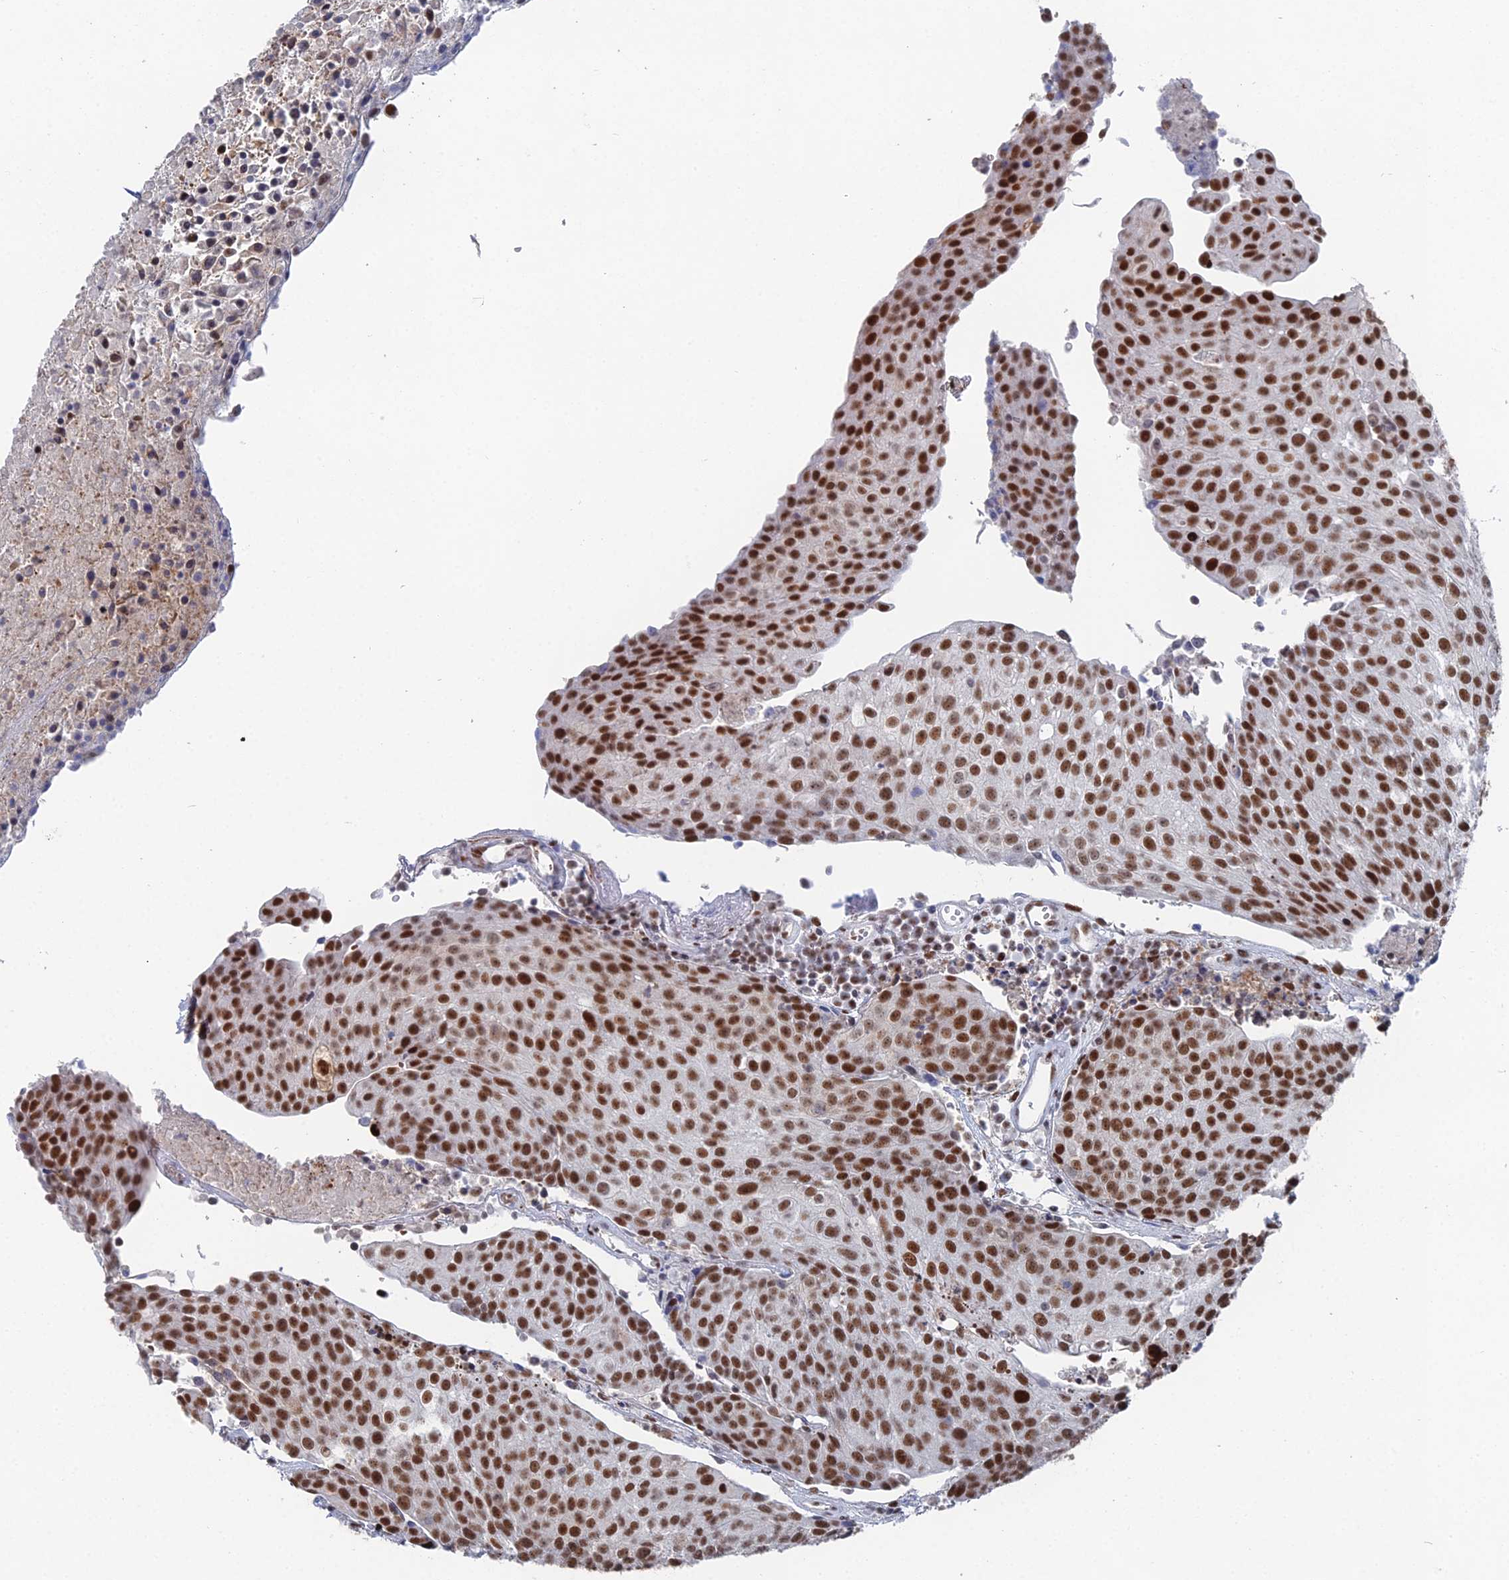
{"staining": {"intensity": "strong", "quantity": ">75%", "location": "nuclear"}, "tissue": "urothelial cancer", "cell_type": "Tumor cells", "image_type": "cancer", "snomed": [{"axis": "morphology", "description": "Urothelial carcinoma, High grade"}, {"axis": "topography", "description": "Urinary bladder"}], "caption": "High-magnification brightfield microscopy of high-grade urothelial carcinoma stained with DAB (brown) and counterstained with hematoxylin (blue). tumor cells exhibit strong nuclear positivity is seen in approximately>75% of cells.", "gene": "GSC2", "patient": {"sex": "female", "age": 85}}